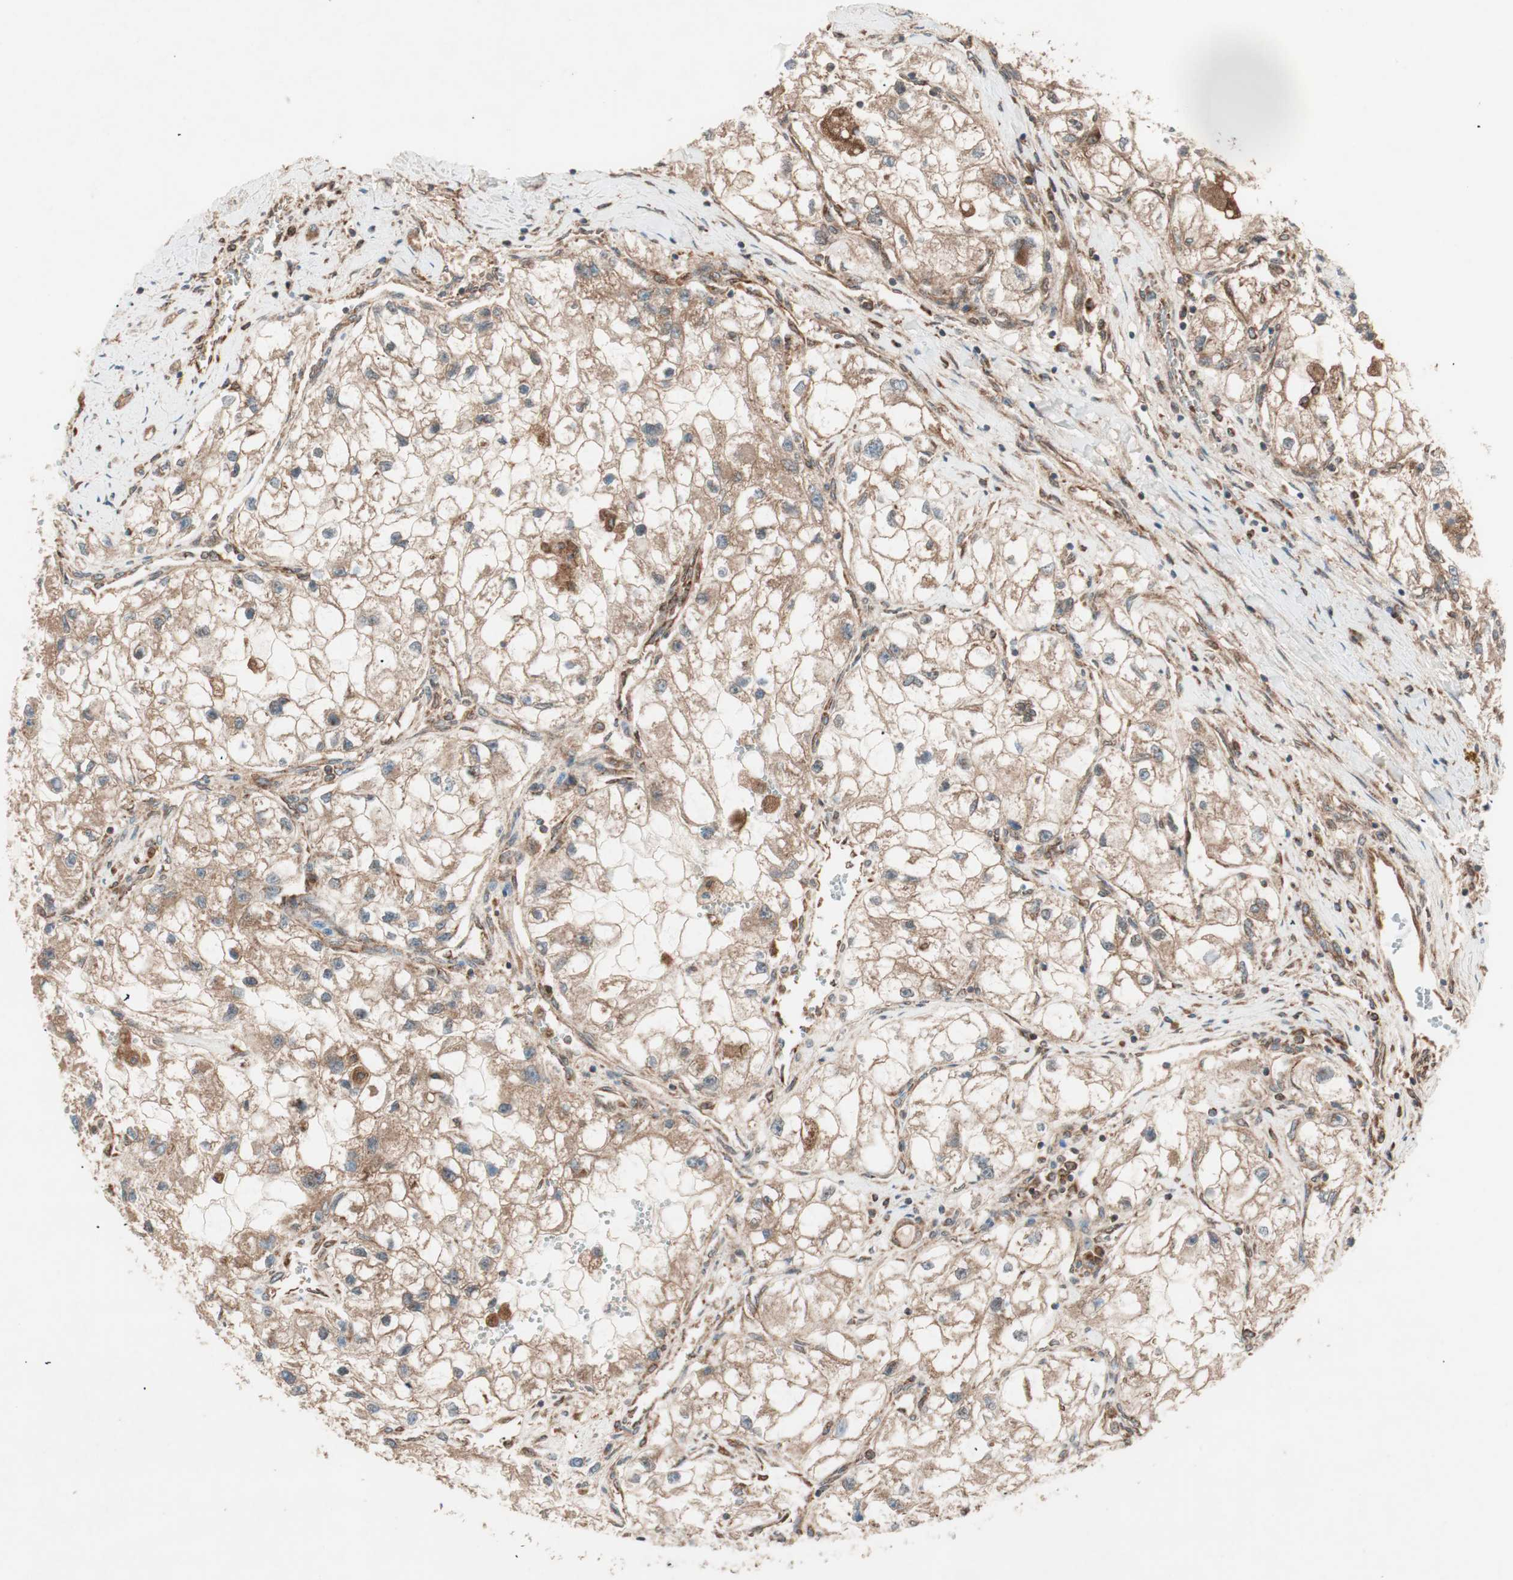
{"staining": {"intensity": "moderate", "quantity": ">75%", "location": "cytoplasmic/membranous"}, "tissue": "renal cancer", "cell_type": "Tumor cells", "image_type": "cancer", "snomed": [{"axis": "morphology", "description": "Adenocarcinoma, NOS"}, {"axis": "topography", "description": "Kidney"}], "caption": "Protein analysis of renal cancer (adenocarcinoma) tissue shows moderate cytoplasmic/membranous expression in about >75% of tumor cells.", "gene": "RAB5A", "patient": {"sex": "female", "age": 70}}